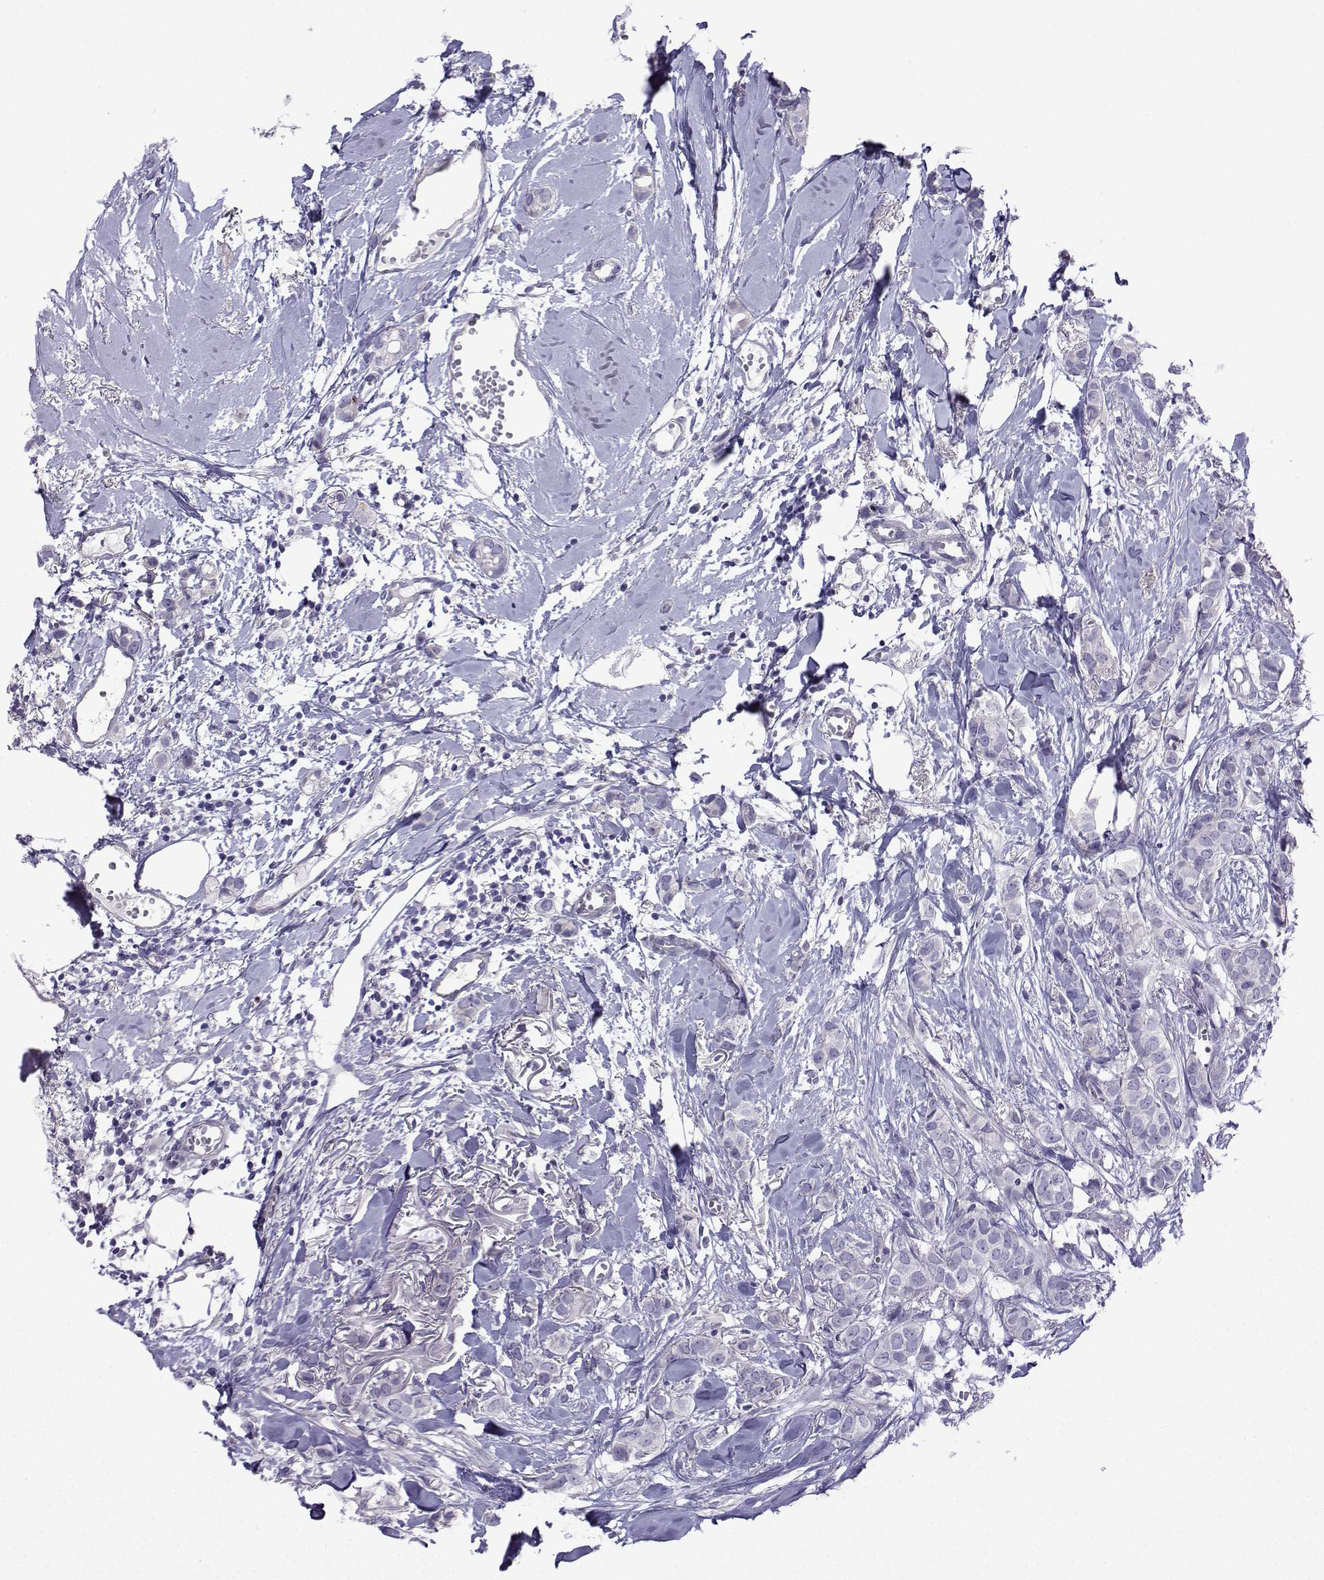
{"staining": {"intensity": "negative", "quantity": "none", "location": "none"}, "tissue": "breast cancer", "cell_type": "Tumor cells", "image_type": "cancer", "snomed": [{"axis": "morphology", "description": "Duct carcinoma"}, {"axis": "topography", "description": "Breast"}], "caption": "Immunohistochemistry (IHC) of human breast cancer (intraductal carcinoma) exhibits no staining in tumor cells. Brightfield microscopy of IHC stained with DAB (3,3'-diaminobenzidine) (brown) and hematoxylin (blue), captured at high magnification.", "gene": "CFAP70", "patient": {"sex": "female", "age": 85}}